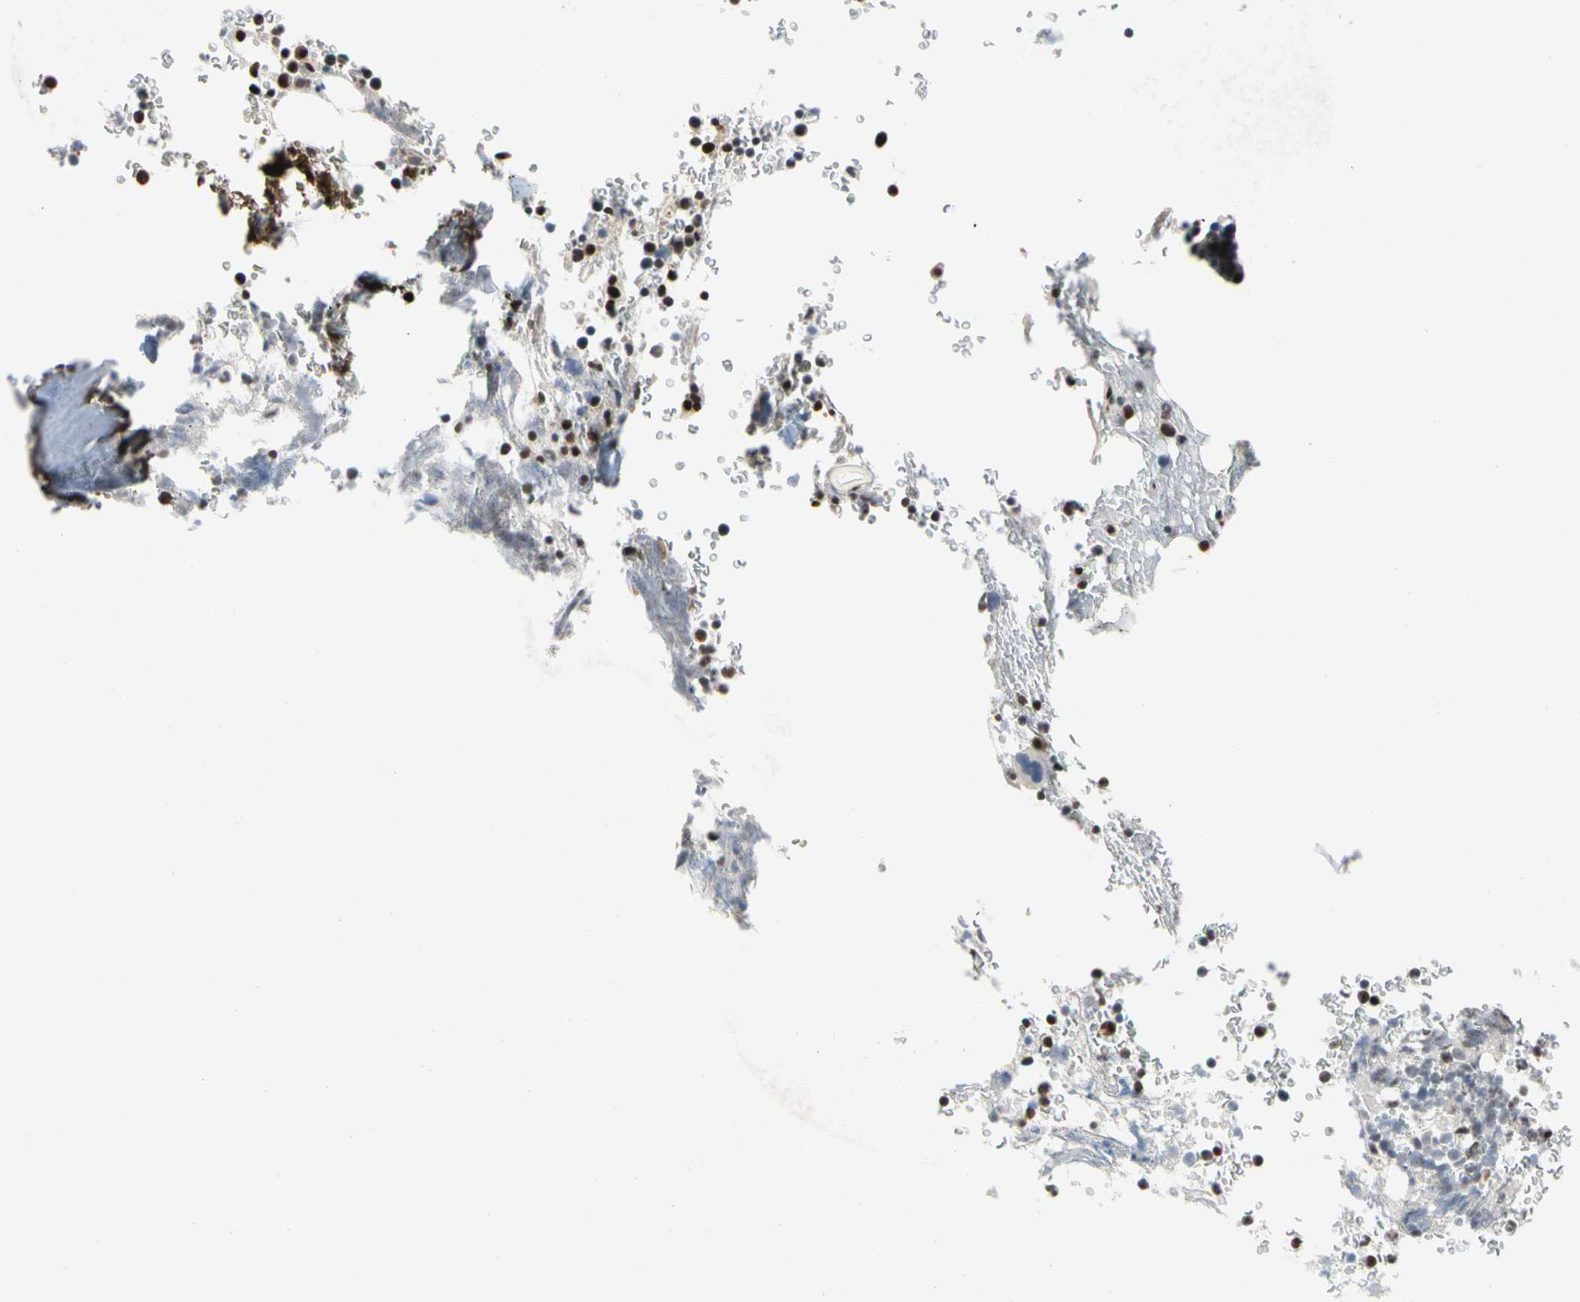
{"staining": {"intensity": "strong", "quantity": ">75%", "location": "nuclear"}, "tissue": "bone marrow", "cell_type": "Hematopoietic cells", "image_type": "normal", "snomed": [{"axis": "morphology", "description": "Normal tissue, NOS"}, {"axis": "topography", "description": "Bone marrow"}], "caption": "The micrograph exhibits a brown stain indicating the presence of a protein in the nuclear of hematopoietic cells in bone marrow.", "gene": "FAM98B", "patient": {"sex": "female", "age": 73}}